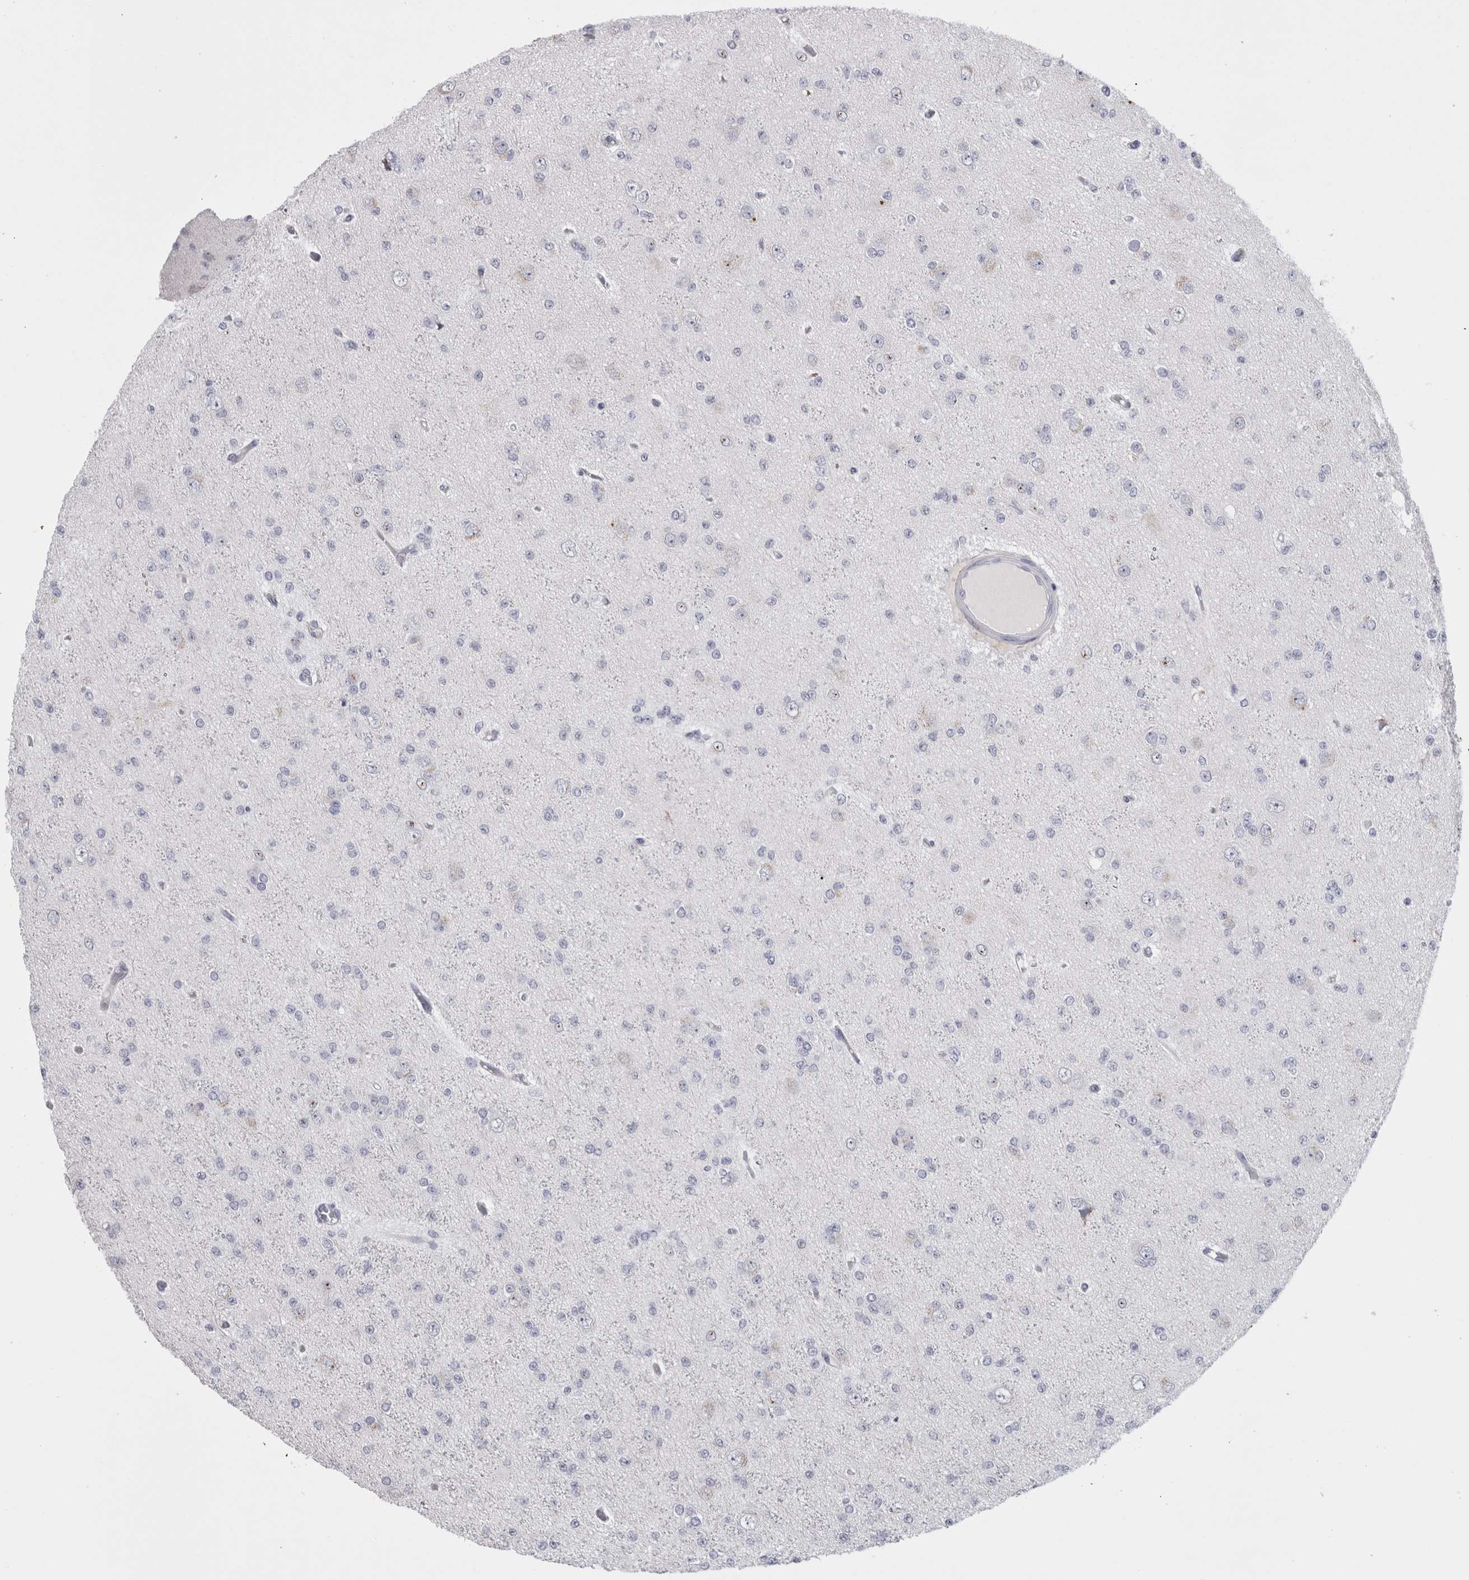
{"staining": {"intensity": "negative", "quantity": "none", "location": "none"}, "tissue": "glioma", "cell_type": "Tumor cells", "image_type": "cancer", "snomed": [{"axis": "morphology", "description": "Glioma, malignant, Low grade"}, {"axis": "topography", "description": "Brain"}], "caption": "This is an immunohistochemistry (IHC) micrograph of human malignant glioma (low-grade). There is no expression in tumor cells.", "gene": "PWP2", "patient": {"sex": "female", "age": 22}}